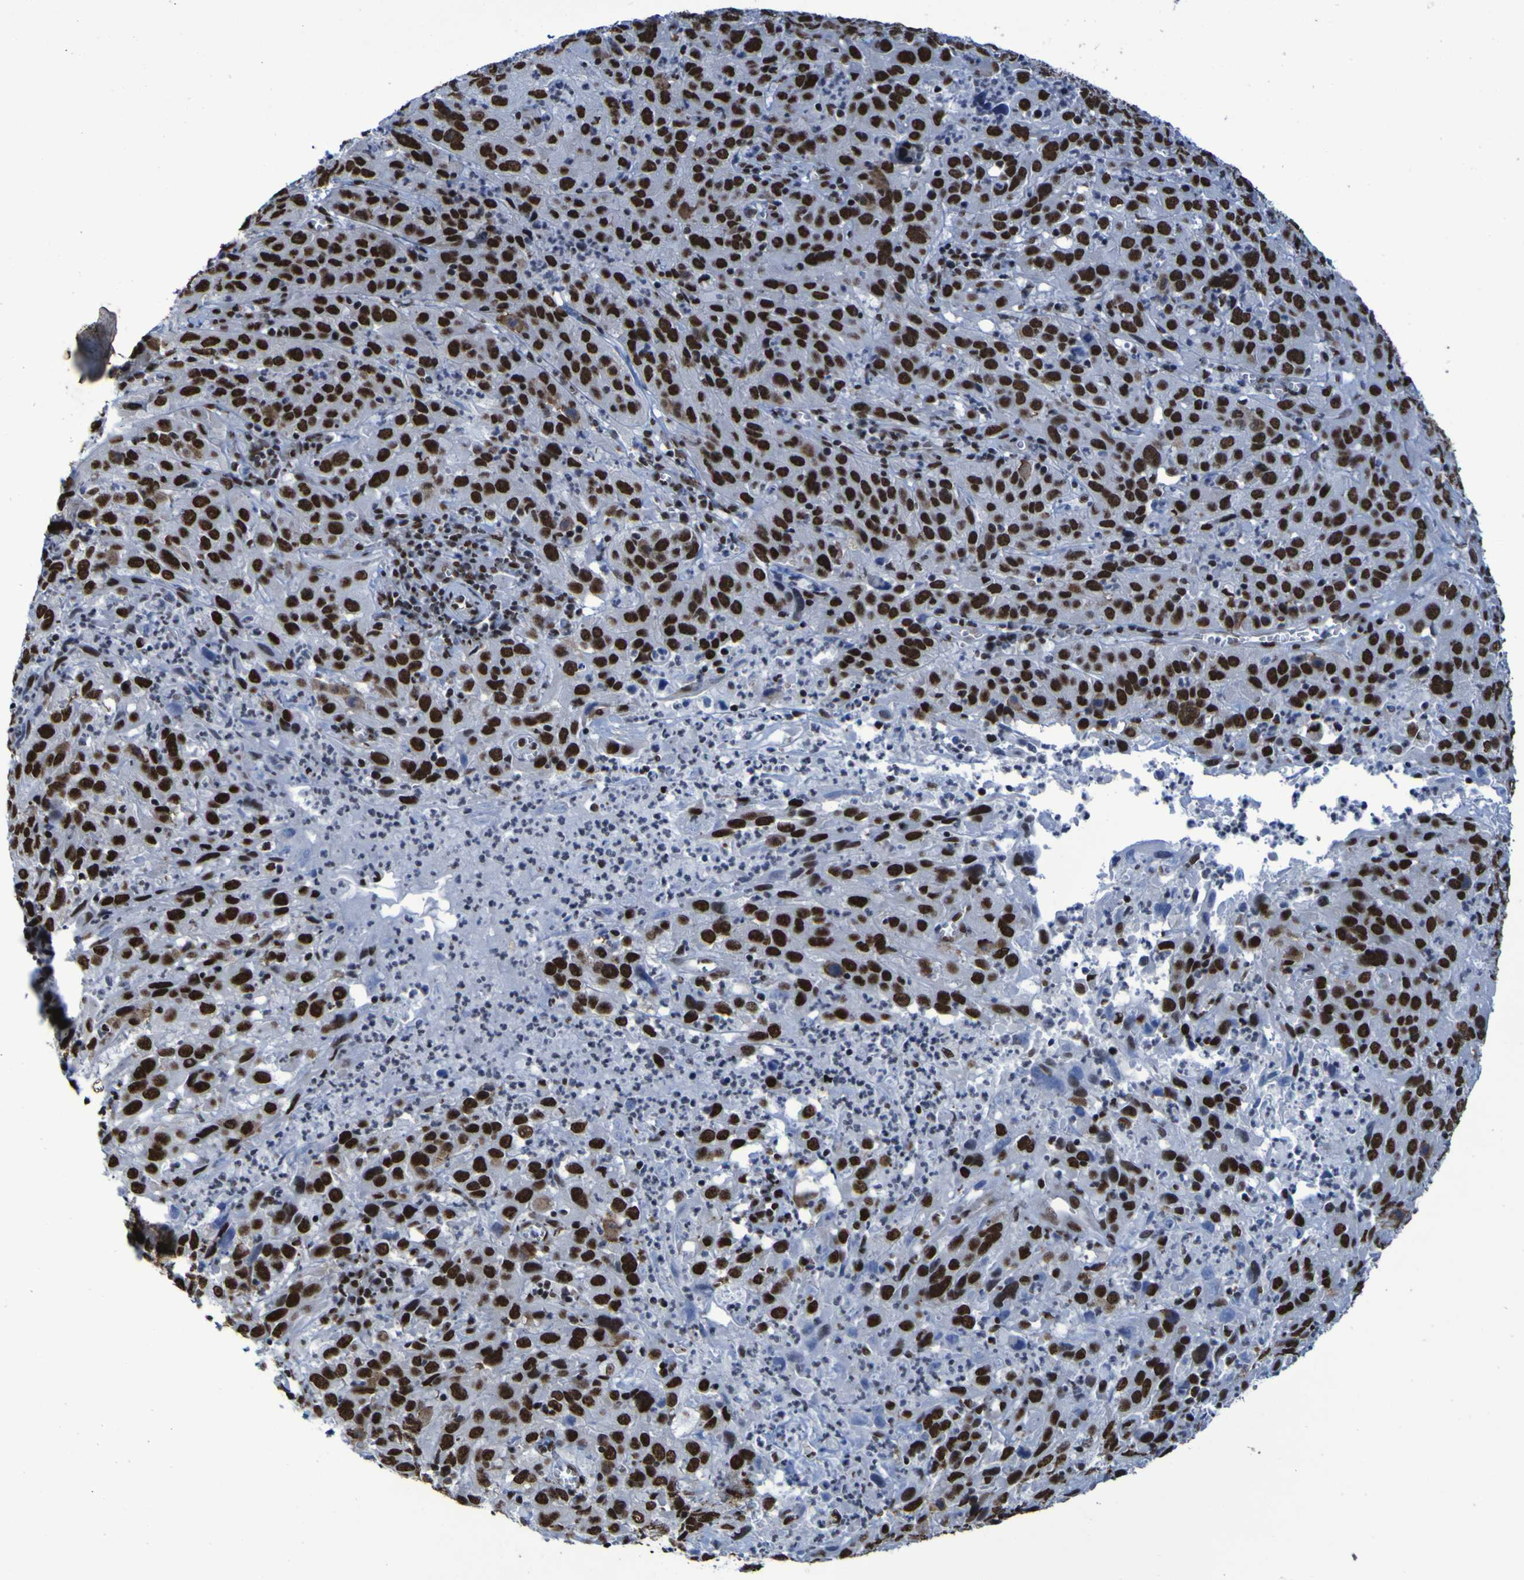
{"staining": {"intensity": "strong", "quantity": ">75%", "location": "nuclear"}, "tissue": "cervical cancer", "cell_type": "Tumor cells", "image_type": "cancer", "snomed": [{"axis": "morphology", "description": "Squamous cell carcinoma, NOS"}, {"axis": "topography", "description": "Cervix"}], "caption": "A high amount of strong nuclear staining is identified in approximately >75% of tumor cells in squamous cell carcinoma (cervical) tissue.", "gene": "HNRNPR", "patient": {"sex": "female", "age": 32}}